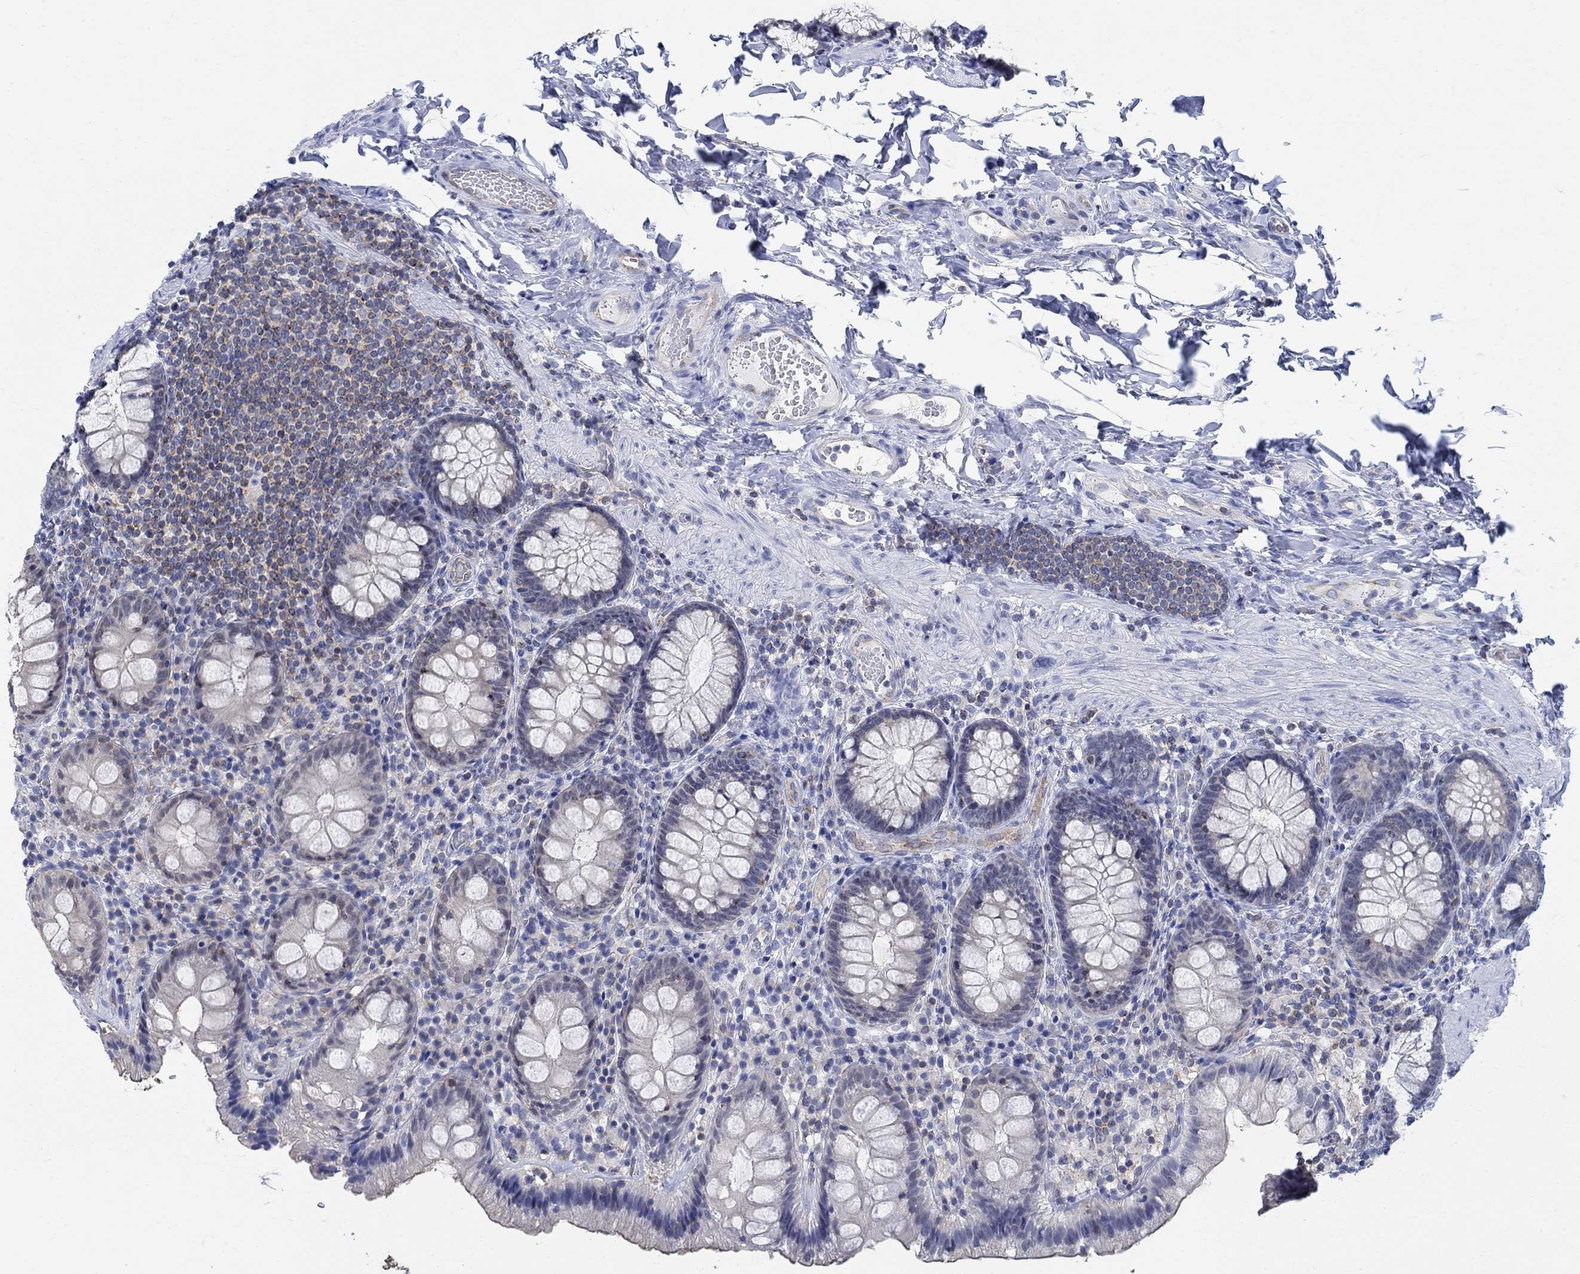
{"staining": {"intensity": "negative", "quantity": "none", "location": "none"}, "tissue": "colon", "cell_type": "Endothelial cells", "image_type": "normal", "snomed": [{"axis": "morphology", "description": "Normal tissue, NOS"}, {"axis": "topography", "description": "Colon"}], "caption": "Image shows no protein positivity in endothelial cells of unremarkable colon.", "gene": "PHF21B", "patient": {"sex": "female", "age": 86}}